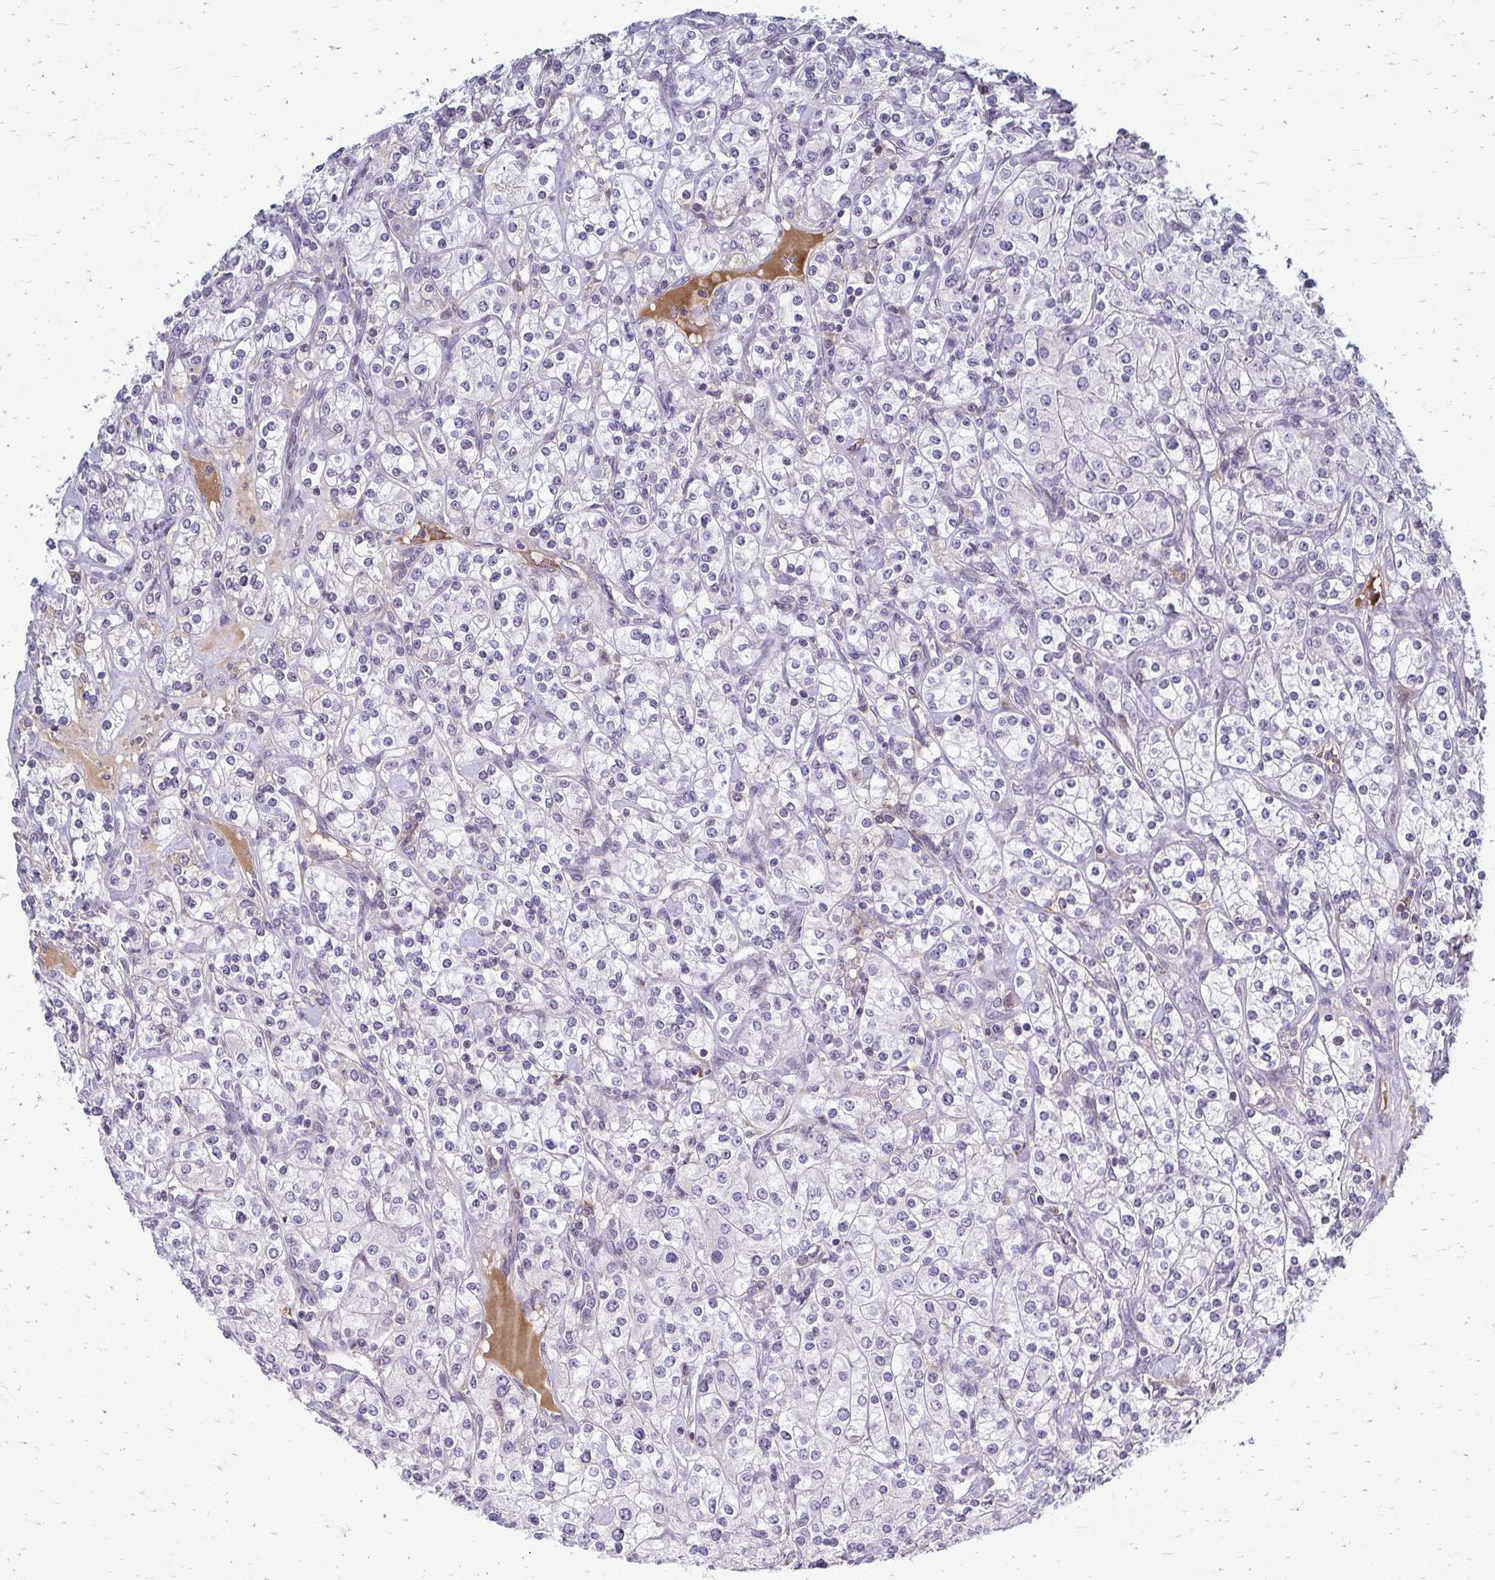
{"staining": {"intensity": "negative", "quantity": "none", "location": "none"}, "tissue": "renal cancer", "cell_type": "Tumor cells", "image_type": "cancer", "snomed": [{"axis": "morphology", "description": "Adenocarcinoma, NOS"}, {"axis": "topography", "description": "Kidney"}], "caption": "Immunohistochemistry (IHC) of human renal cancer displays no expression in tumor cells.", "gene": "MCRIP2", "patient": {"sex": "male", "age": 77}}